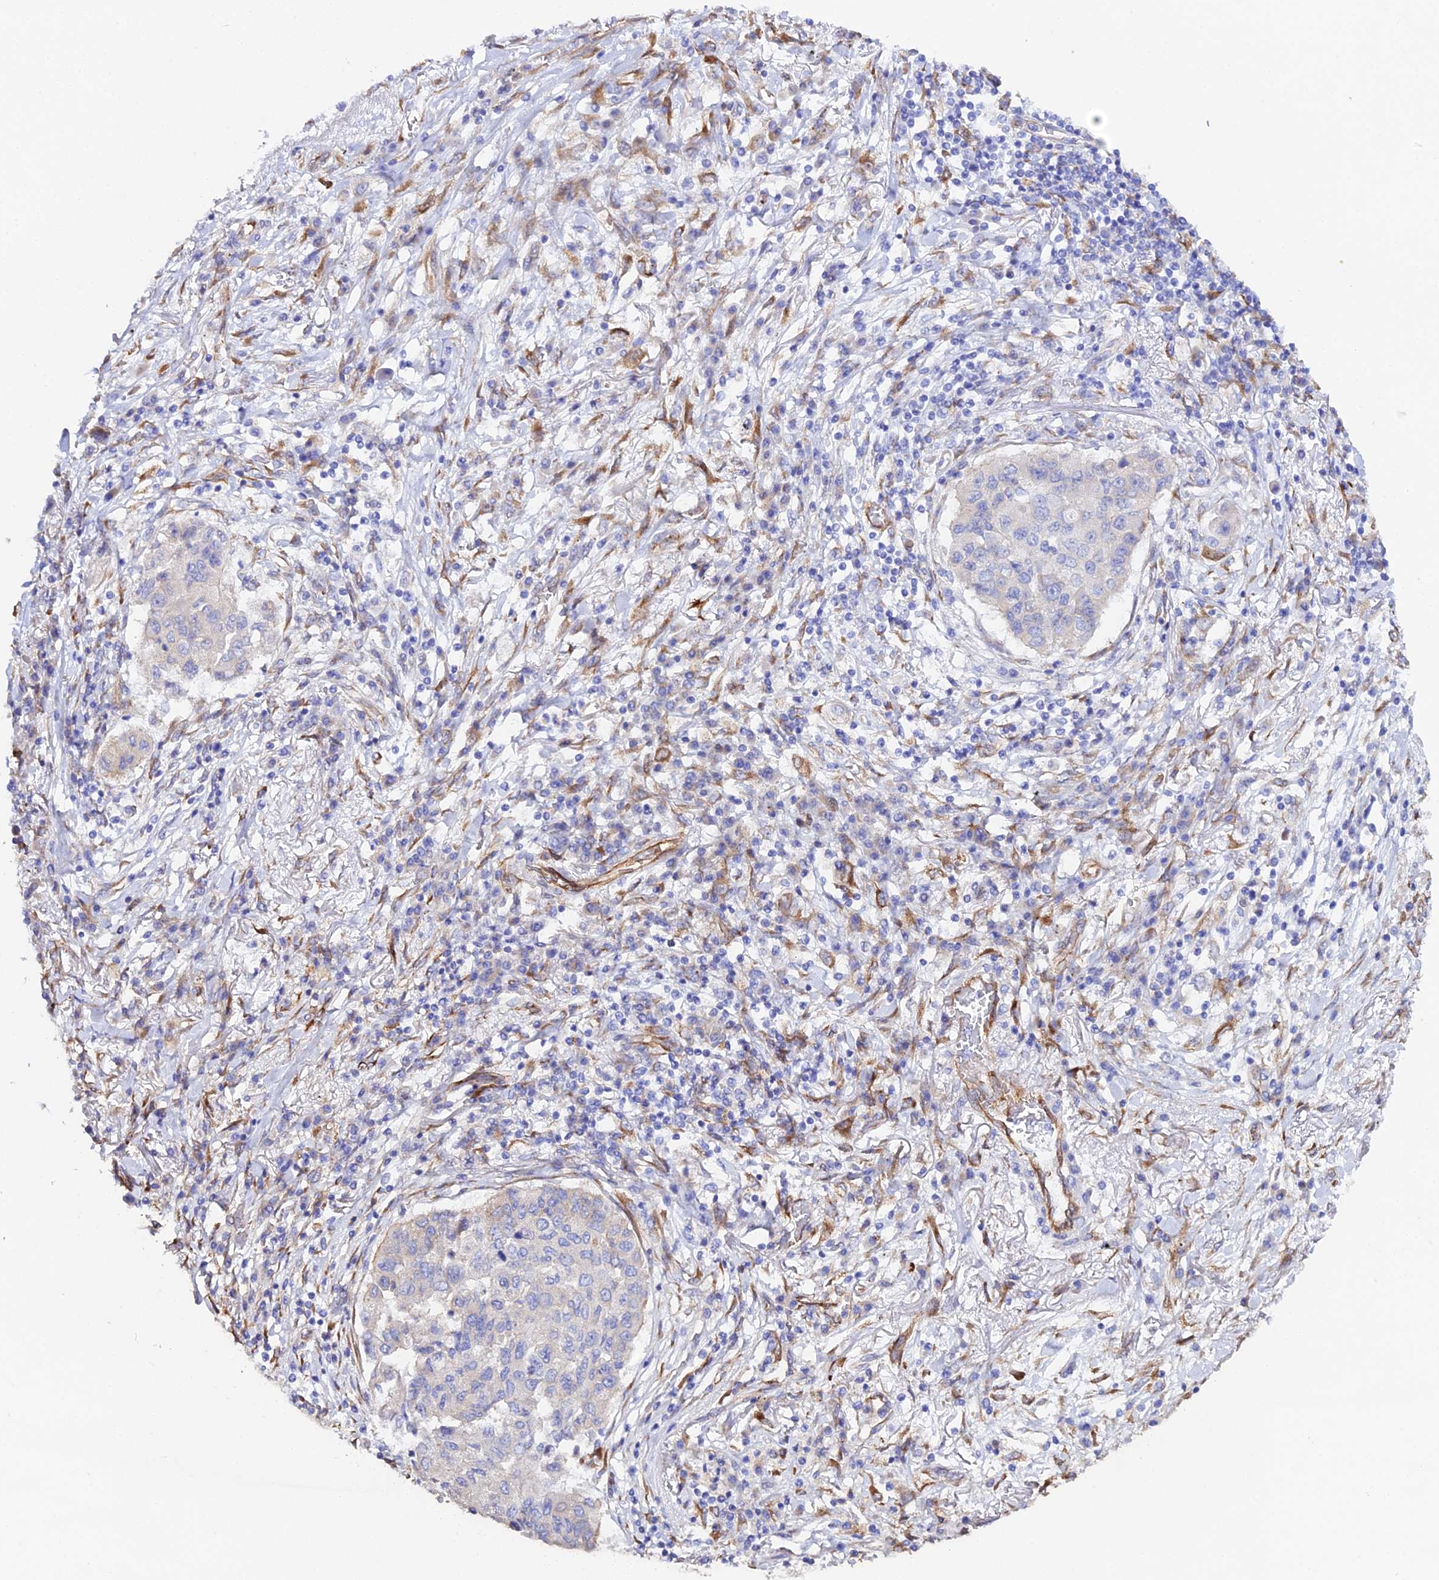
{"staining": {"intensity": "negative", "quantity": "none", "location": "none"}, "tissue": "lung cancer", "cell_type": "Tumor cells", "image_type": "cancer", "snomed": [{"axis": "morphology", "description": "Squamous cell carcinoma, NOS"}, {"axis": "topography", "description": "Lung"}], "caption": "The photomicrograph exhibits no staining of tumor cells in squamous cell carcinoma (lung).", "gene": "CFAP45", "patient": {"sex": "male", "age": 74}}